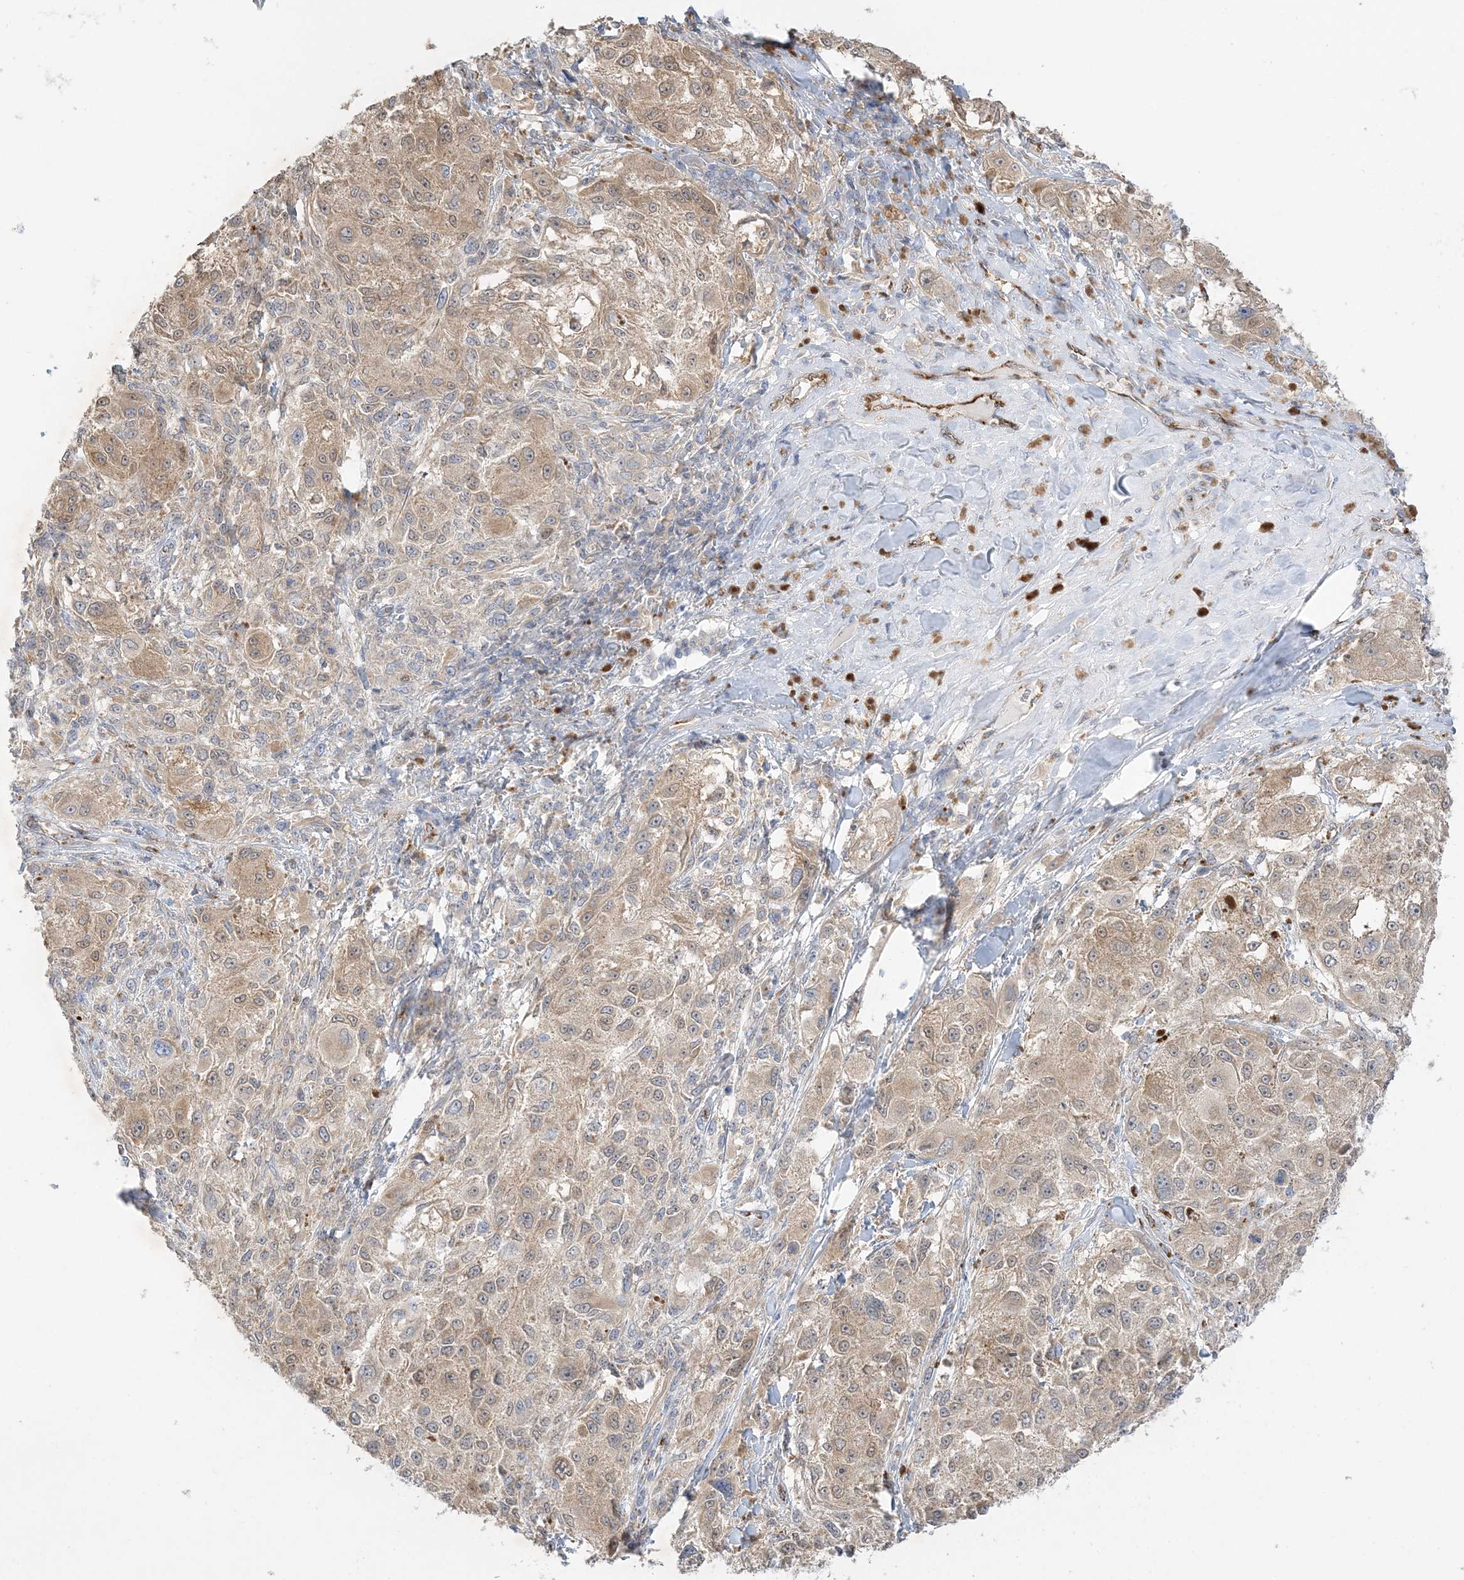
{"staining": {"intensity": "weak", "quantity": ">75%", "location": "cytoplasmic/membranous"}, "tissue": "melanoma", "cell_type": "Tumor cells", "image_type": "cancer", "snomed": [{"axis": "morphology", "description": "Necrosis, NOS"}, {"axis": "morphology", "description": "Malignant melanoma, NOS"}, {"axis": "topography", "description": "Skin"}], "caption": "This is a histology image of immunohistochemistry (IHC) staining of malignant melanoma, which shows weak positivity in the cytoplasmic/membranous of tumor cells.", "gene": "INPP1", "patient": {"sex": "female", "age": 87}}